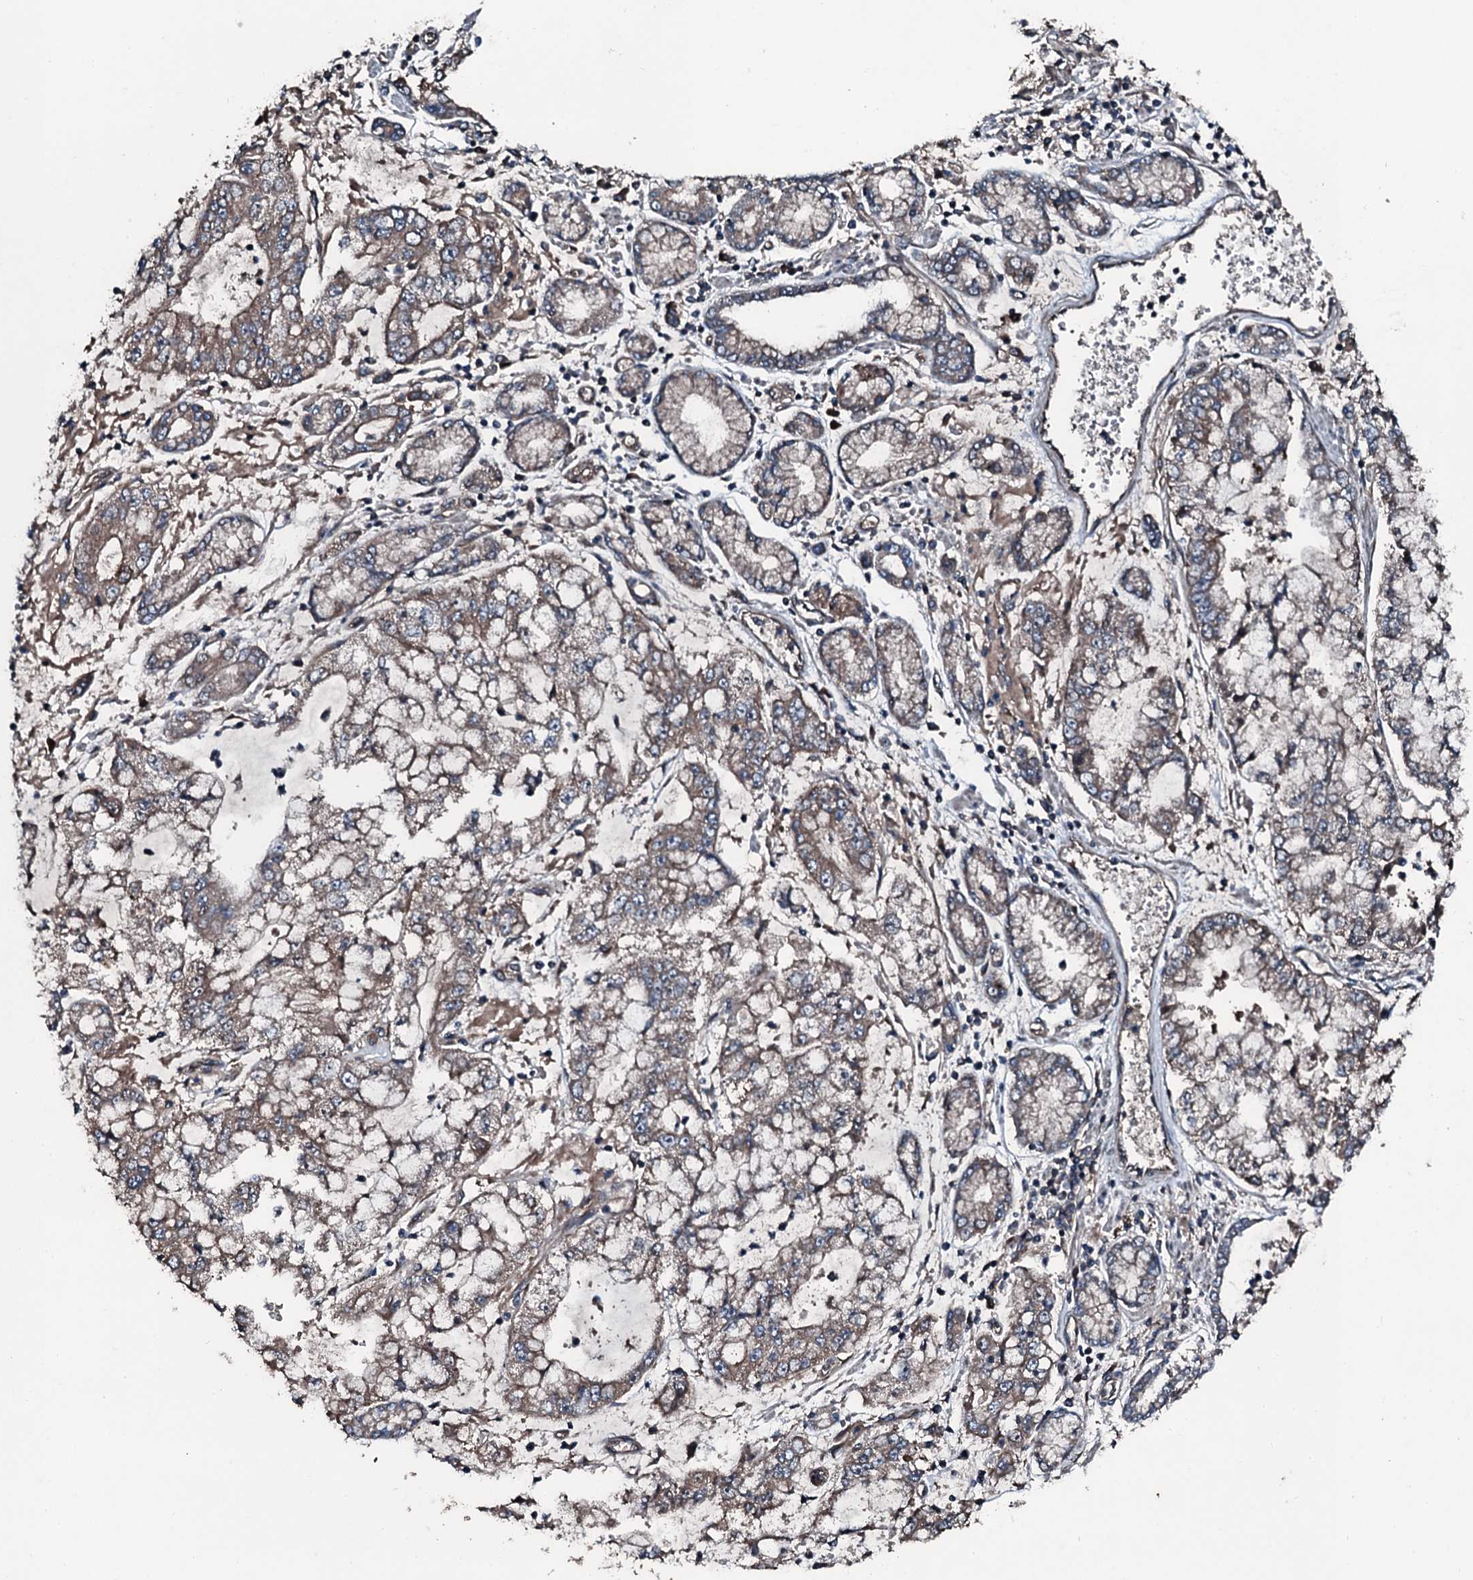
{"staining": {"intensity": "weak", "quantity": ">75%", "location": "cytoplasmic/membranous"}, "tissue": "stomach cancer", "cell_type": "Tumor cells", "image_type": "cancer", "snomed": [{"axis": "morphology", "description": "Adenocarcinoma, NOS"}, {"axis": "topography", "description": "Stomach"}], "caption": "DAB (3,3'-diaminobenzidine) immunohistochemical staining of adenocarcinoma (stomach) demonstrates weak cytoplasmic/membranous protein staining in about >75% of tumor cells.", "gene": "AARS1", "patient": {"sex": "male", "age": 76}}